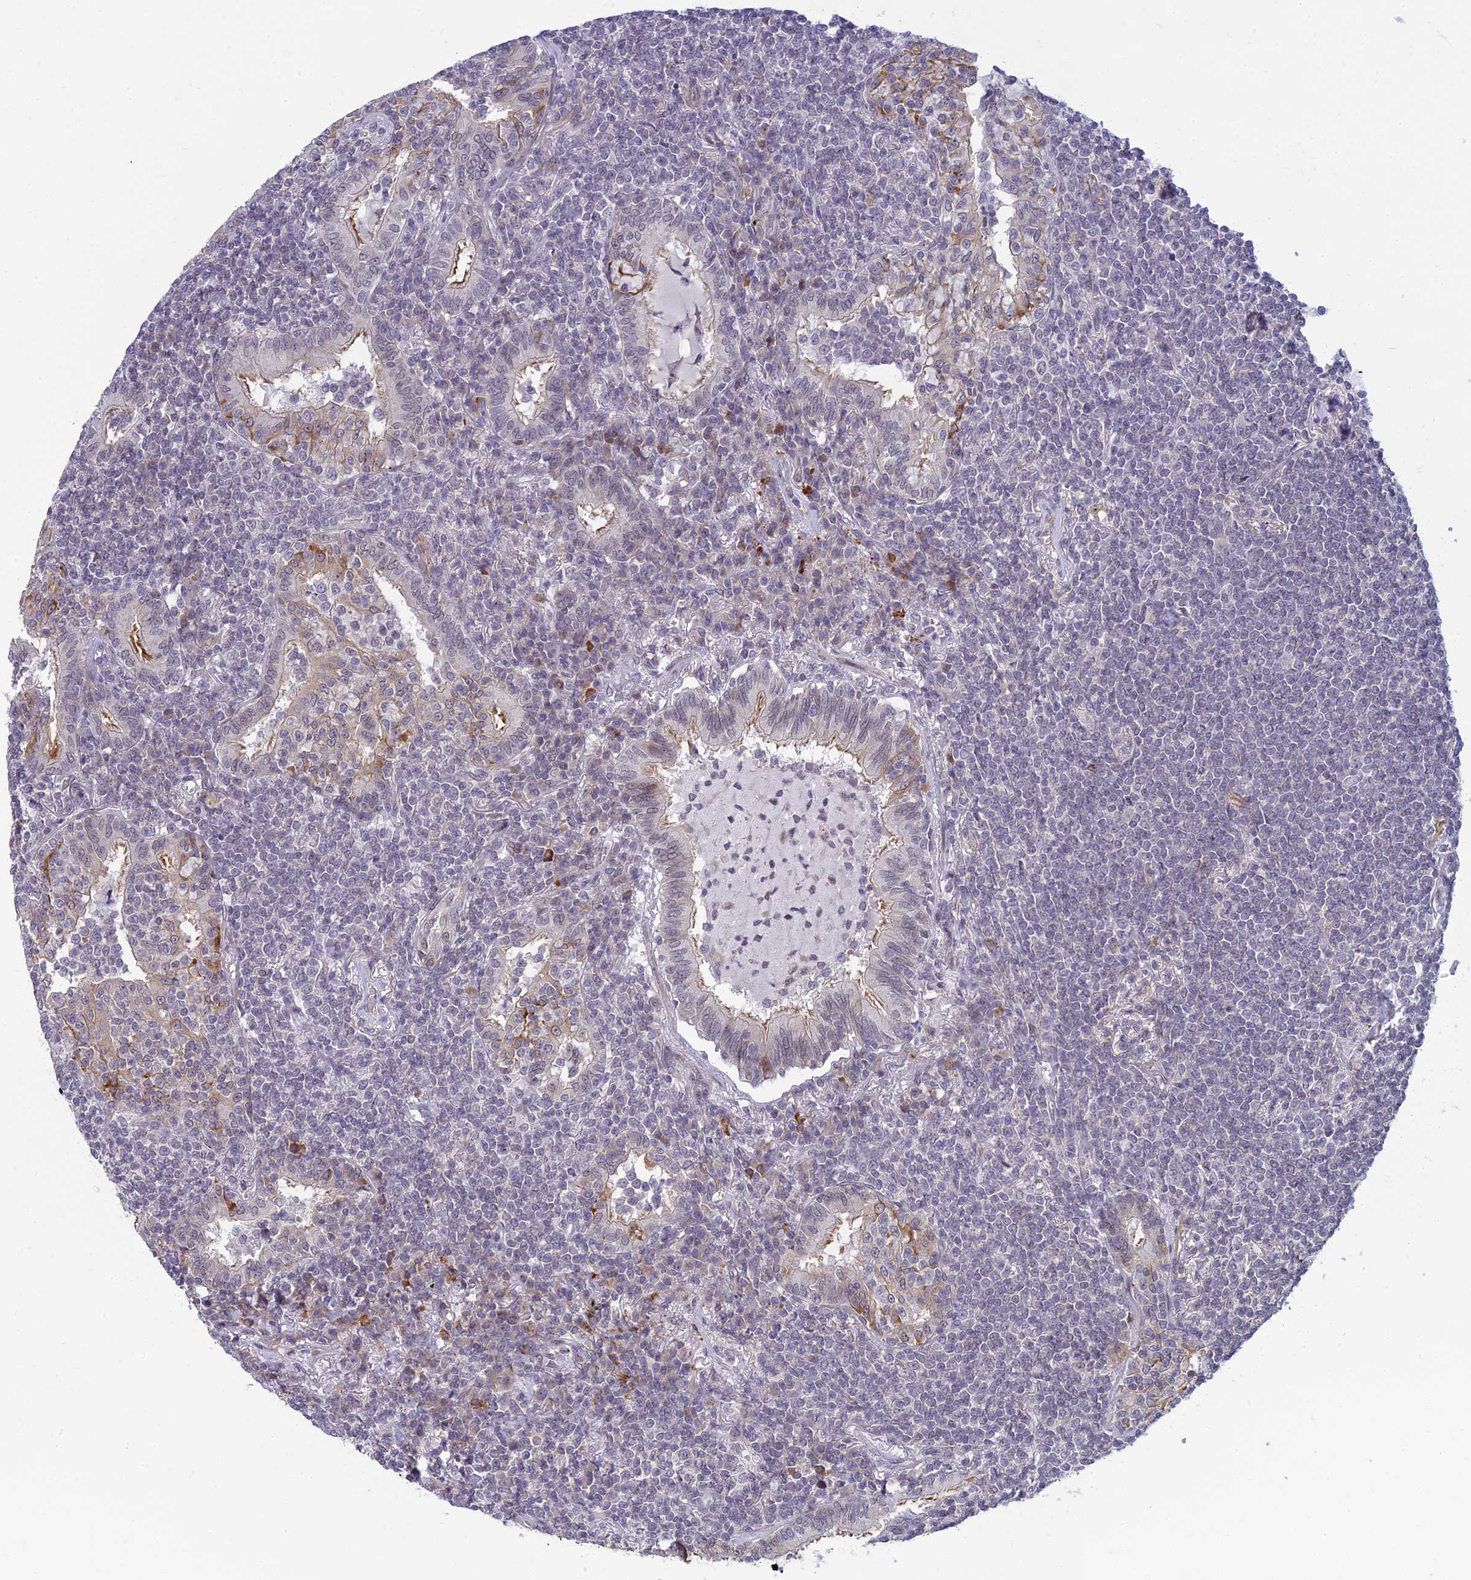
{"staining": {"intensity": "negative", "quantity": "none", "location": "none"}, "tissue": "lymphoma", "cell_type": "Tumor cells", "image_type": "cancer", "snomed": [{"axis": "morphology", "description": "Malignant lymphoma, non-Hodgkin's type, Low grade"}, {"axis": "topography", "description": "Lung"}], "caption": "A histopathology image of lymphoma stained for a protein exhibits no brown staining in tumor cells.", "gene": "DTX2", "patient": {"sex": "female", "age": 71}}